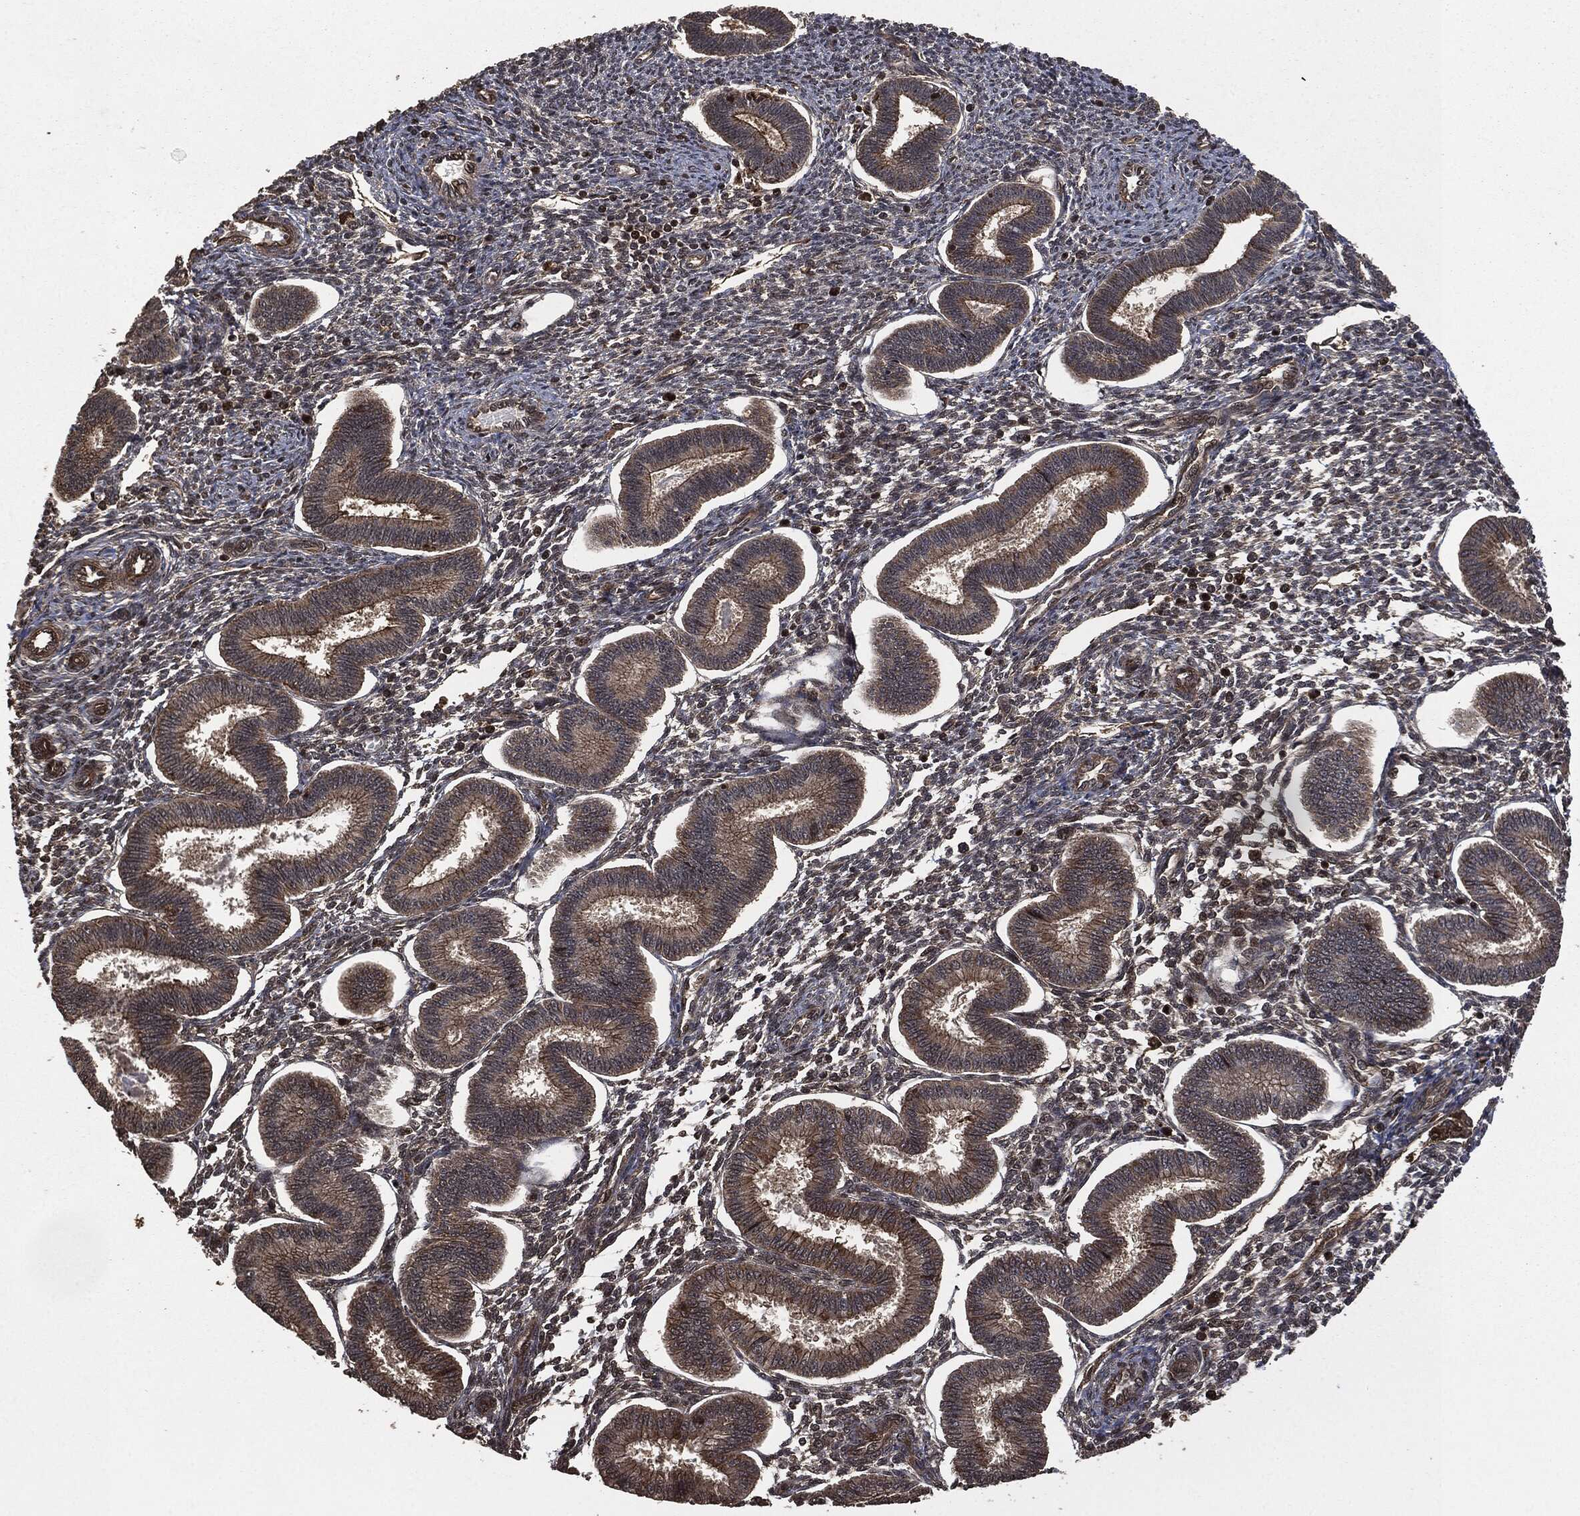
{"staining": {"intensity": "moderate", "quantity": "25%-75%", "location": "cytoplasmic/membranous"}, "tissue": "endometrium", "cell_type": "Cells in endometrial stroma", "image_type": "normal", "snomed": [{"axis": "morphology", "description": "Normal tissue, NOS"}, {"axis": "topography", "description": "Endometrium"}], "caption": "An IHC histopathology image of normal tissue is shown. Protein staining in brown labels moderate cytoplasmic/membranous positivity in endometrium within cells in endometrial stroma. Nuclei are stained in blue.", "gene": "HRAS", "patient": {"sex": "female", "age": 43}}